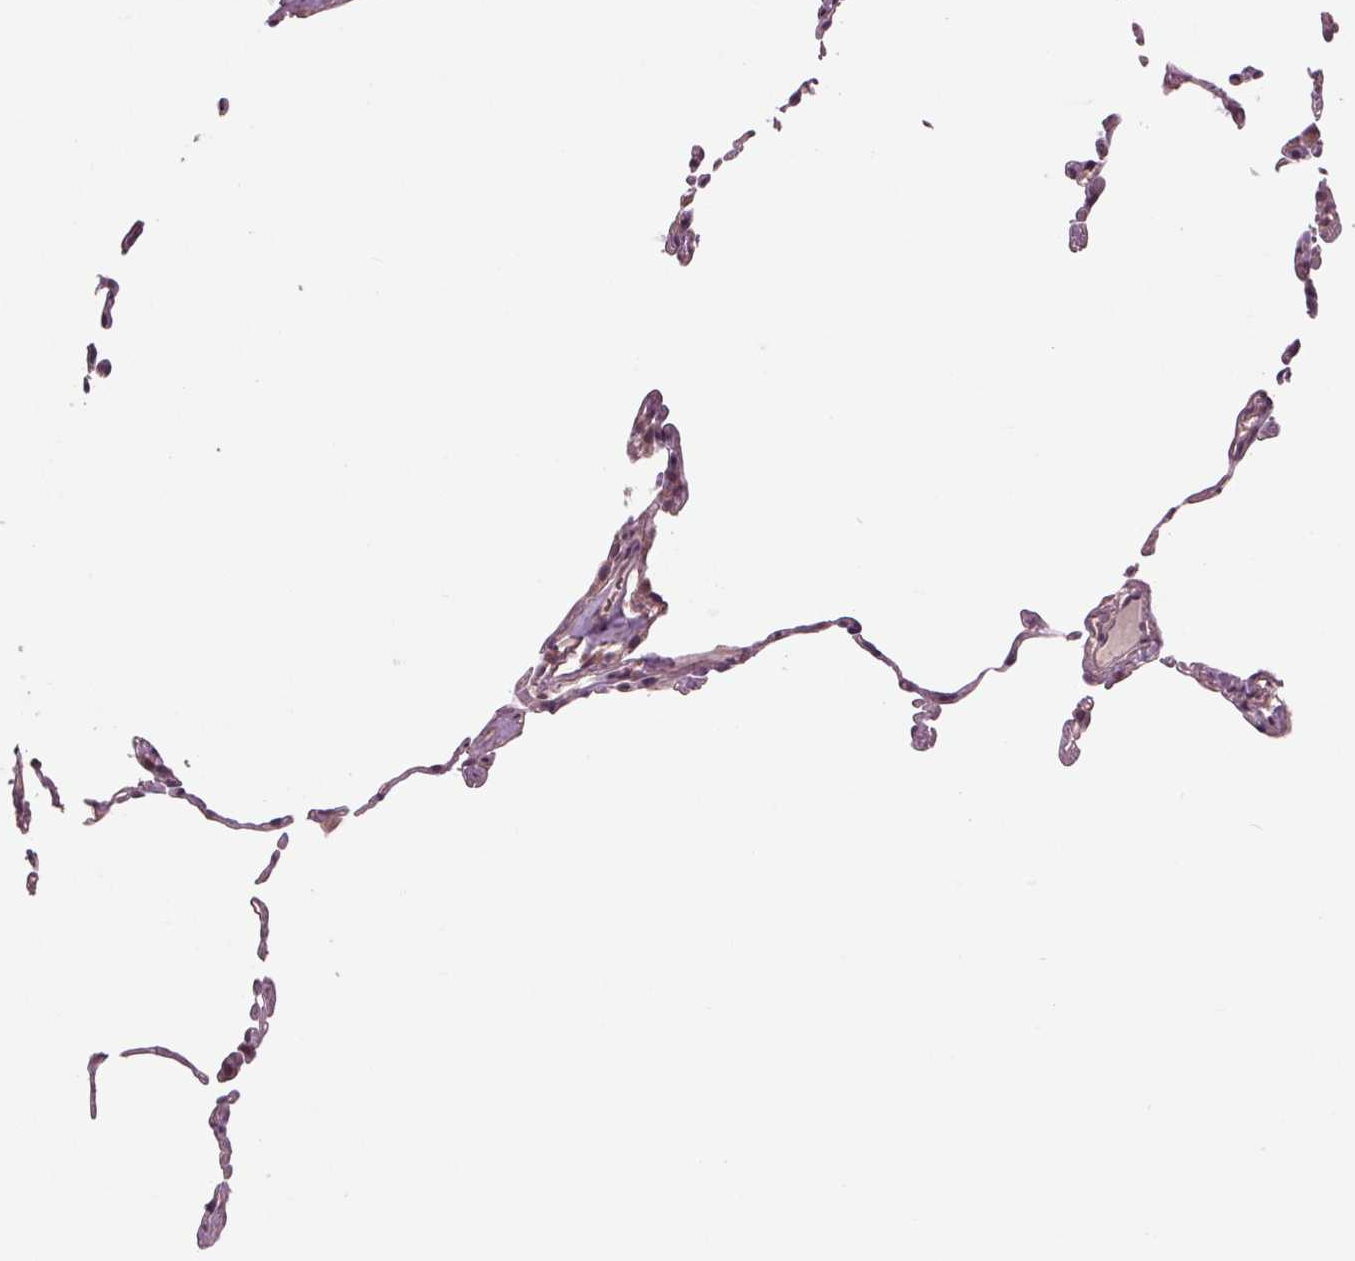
{"staining": {"intensity": "weak", "quantity": "<25%", "location": "nuclear"}, "tissue": "lung", "cell_type": "Alveolar cells", "image_type": "normal", "snomed": [{"axis": "morphology", "description": "Normal tissue, NOS"}, {"axis": "topography", "description": "Lung"}], "caption": "Human lung stained for a protein using immunohistochemistry (IHC) reveals no positivity in alveolar cells.", "gene": "MAPK8", "patient": {"sex": "female", "age": 57}}